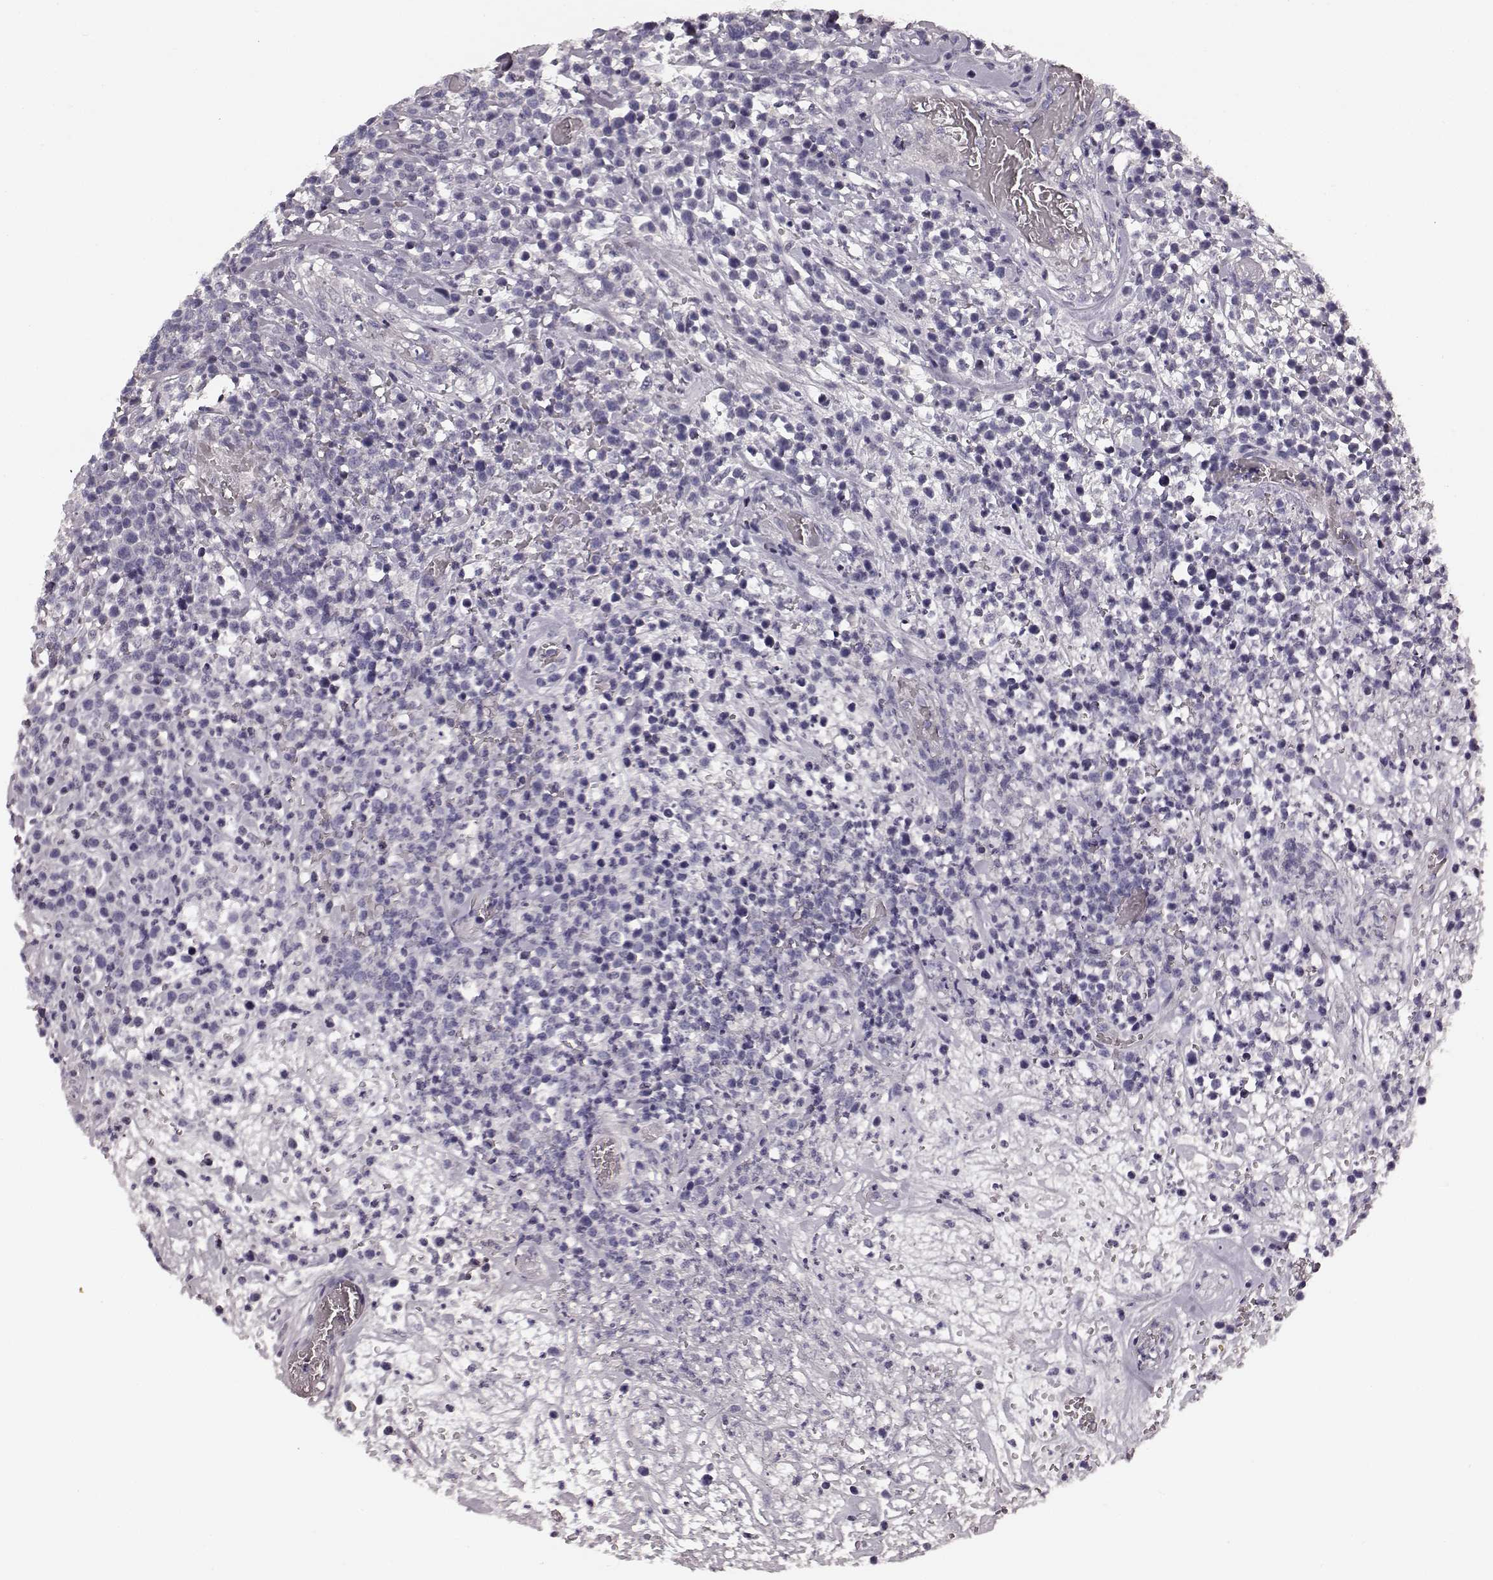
{"staining": {"intensity": "negative", "quantity": "none", "location": "none"}, "tissue": "lymphoma", "cell_type": "Tumor cells", "image_type": "cancer", "snomed": [{"axis": "morphology", "description": "Malignant lymphoma, non-Hodgkin's type, High grade"}, {"axis": "topography", "description": "Soft tissue"}], "caption": "Photomicrograph shows no significant protein staining in tumor cells of lymphoma.", "gene": "RIT2", "patient": {"sex": "female", "age": 56}}